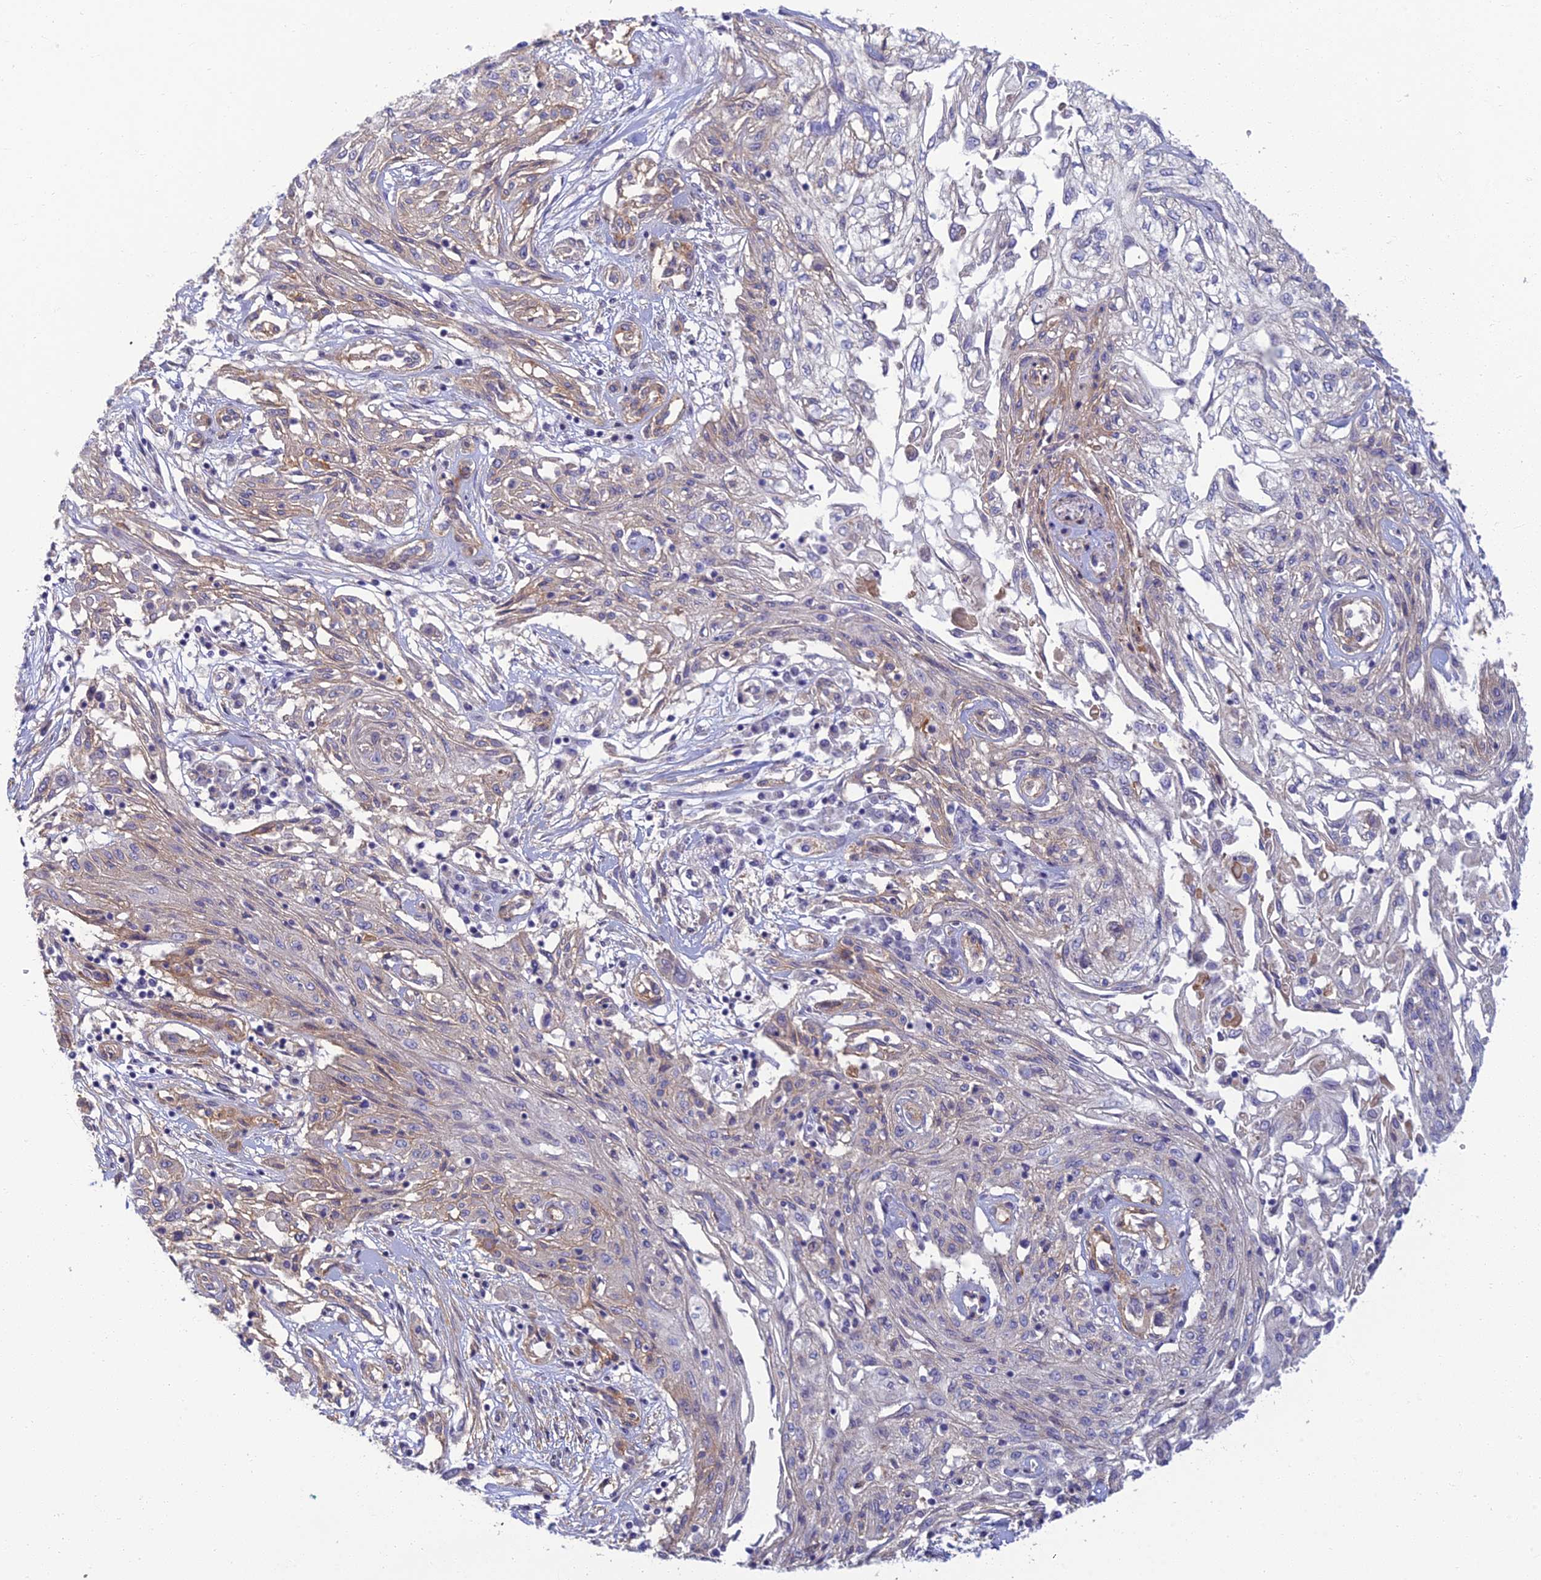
{"staining": {"intensity": "weak", "quantity": "<25%", "location": "cytoplasmic/membranous"}, "tissue": "skin cancer", "cell_type": "Tumor cells", "image_type": "cancer", "snomed": [{"axis": "morphology", "description": "Squamous cell carcinoma, NOS"}, {"axis": "morphology", "description": "Squamous cell carcinoma, metastatic, NOS"}, {"axis": "topography", "description": "Skin"}, {"axis": "topography", "description": "Lymph node"}], "caption": "IHC of human skin cancer (metastatic squamous cell carcinoma) reveals no positivity in tumor cells.", "gene": "NEURL1", "patient": {"sex": "male", "age": 75}}